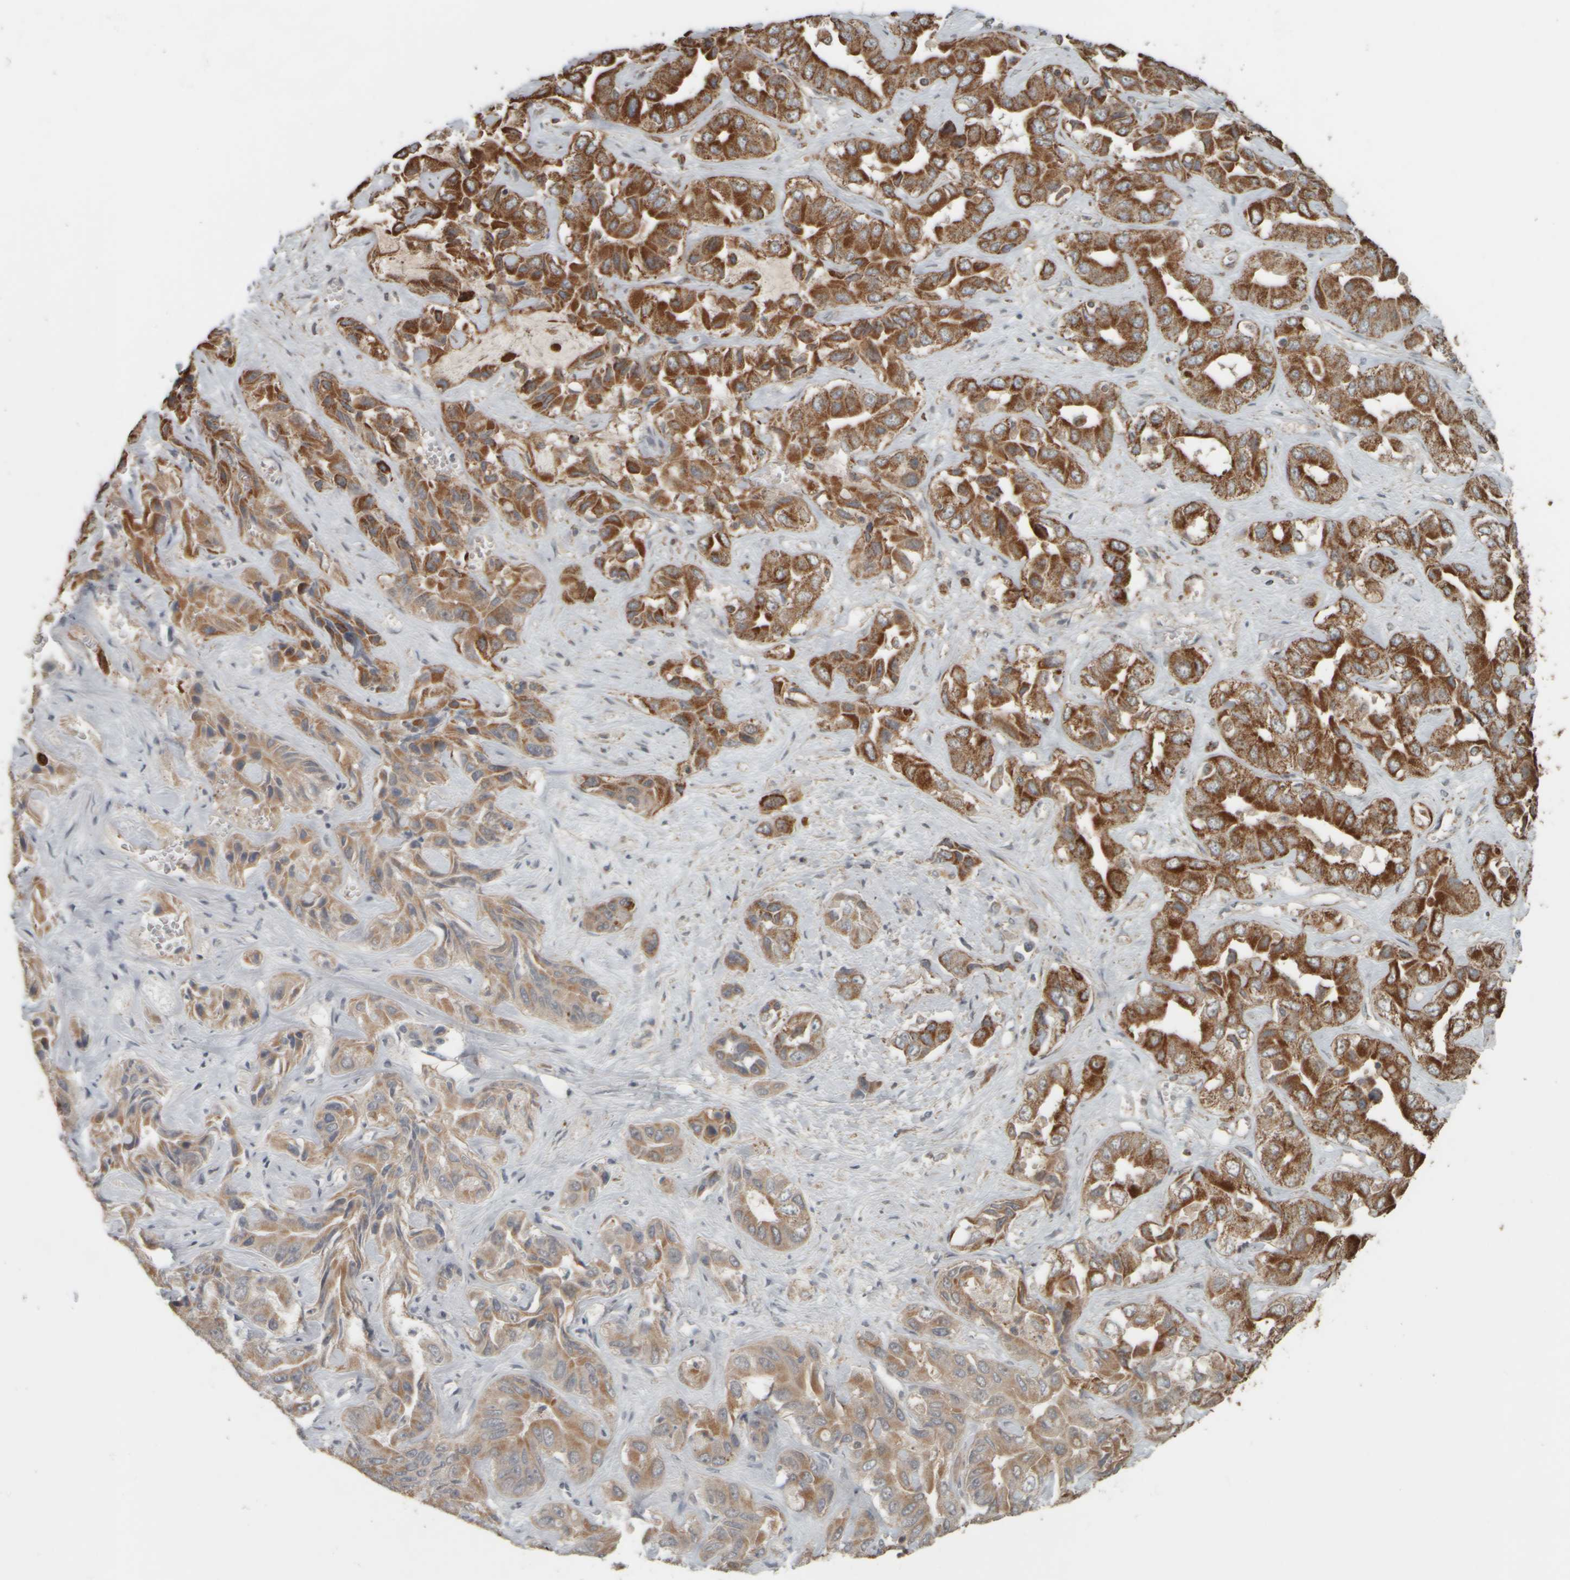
{"staining": {"intensity": "strong", "quantity": ">75%", "location": "cytoplasmic/membranous"}, "tissue": "liver cancer", "cell_type": "Tumor cells", "image_type": "cancer", "snomed": [{"axis": "morphology", "description": "Cholangiocarcinoma"}, {"axis": "topography", "description": "Liver"}], "caption": "Liver cancer (cholangiocarcinoma) stained with a protein marker demonstrates strong staining in tumor cells.", "gene": "APBB2", "patient": {"sex": "female", "age": 52}}